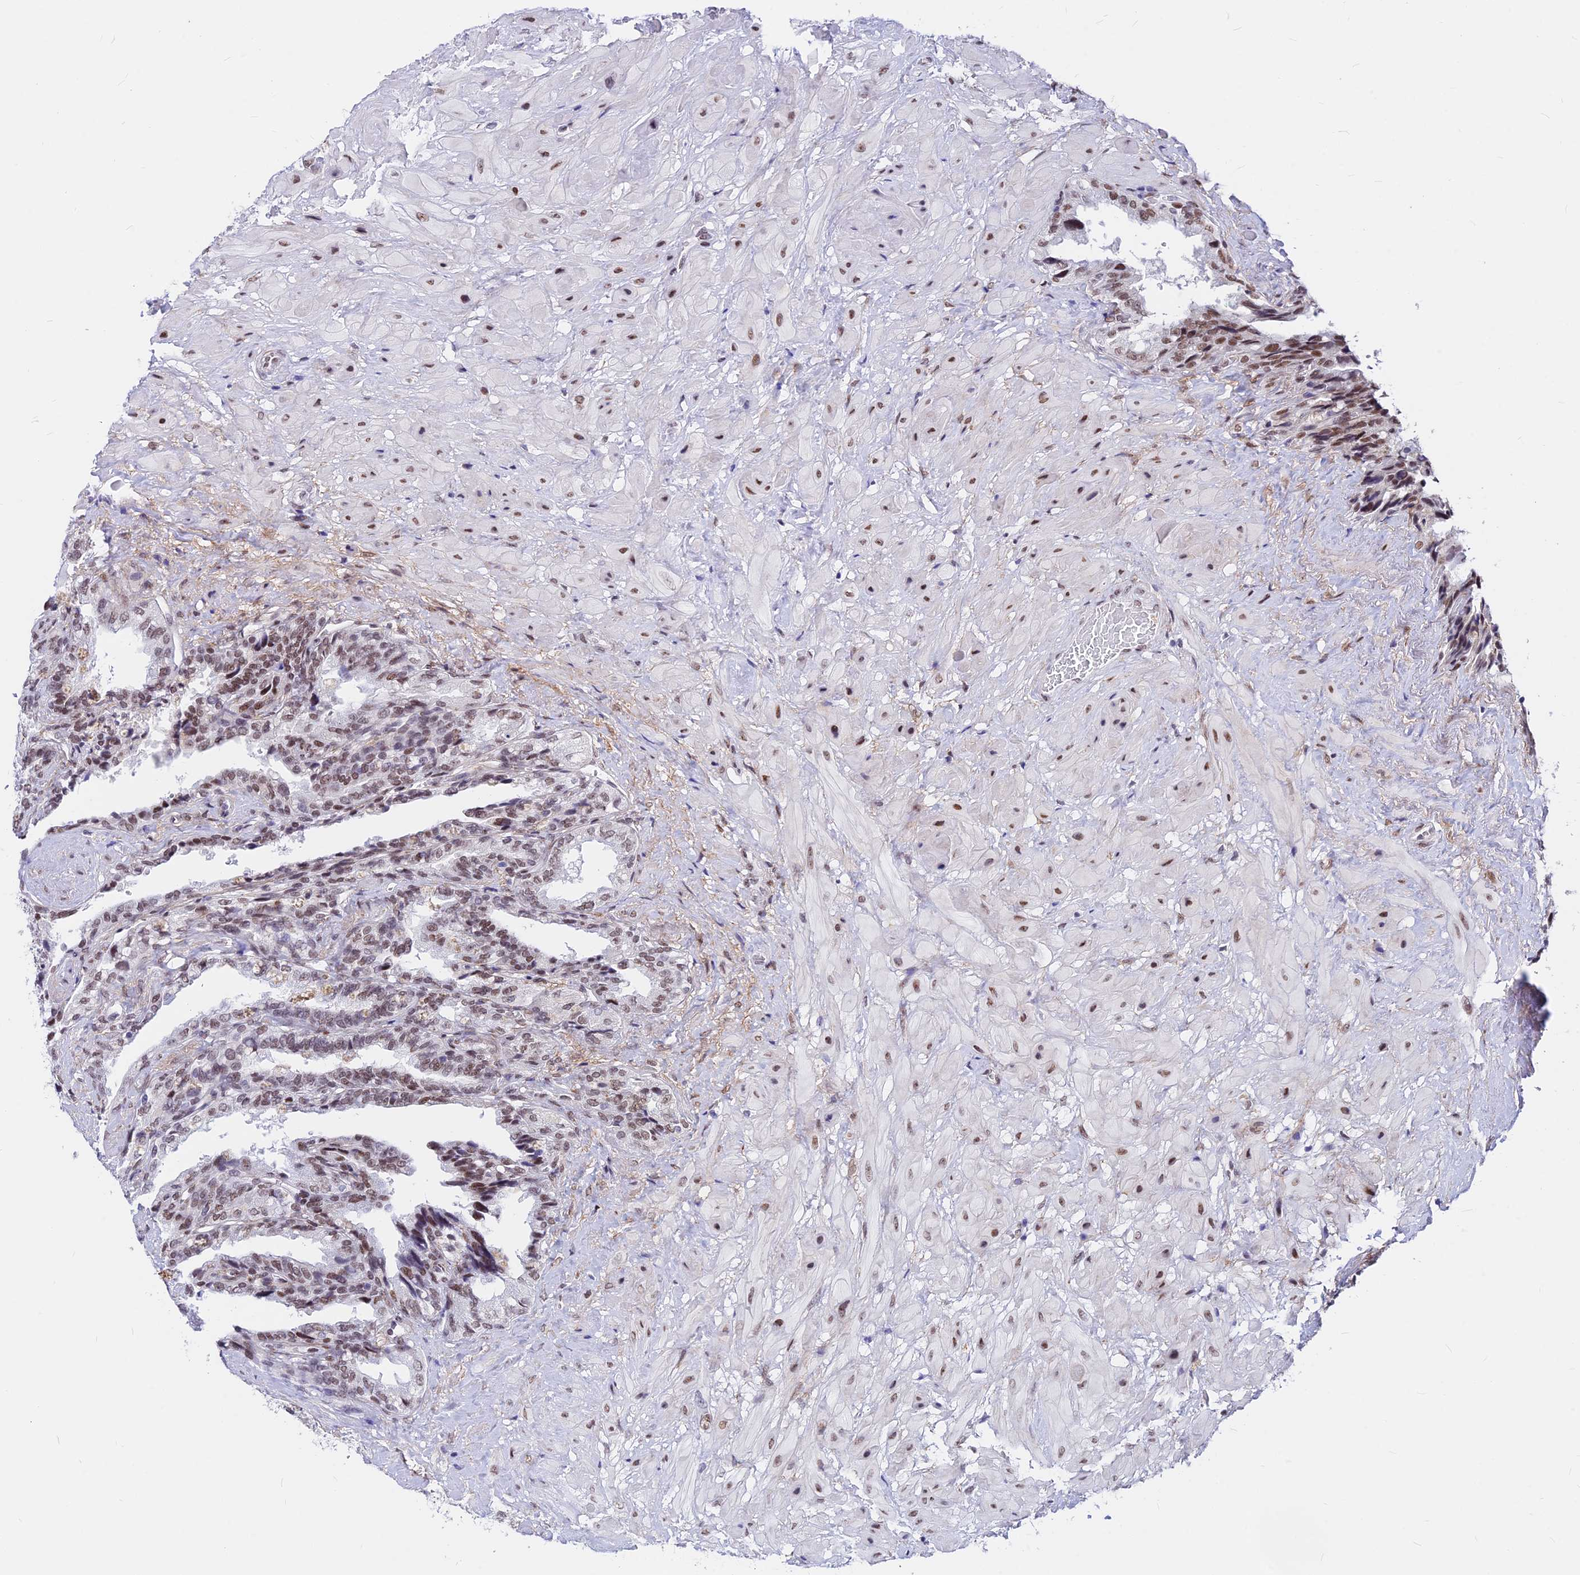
{"staining": {"intensity": "moderate", "quantity": "25%-75%", "location": "nuclear"}, "tissue": "seminal vesicle", "cell_type": "Glandular cells", "image_type": "normal", "snomed": [{"axis": "morphology", "description": "Normal tissue, NOS"}, {"axis": "topography", "description": "Seminal veicle"}, {"axis": "topography", "description": "Peripheral nerve tissue"}], "caption": "Brown immunohistochemical staining in normal human seminal vesicle reveals moderate nuclear staining in about 25%-75% of glandular cells.", "gene": "KCTD13", "patient": {"sex": "male", "age": 60}}